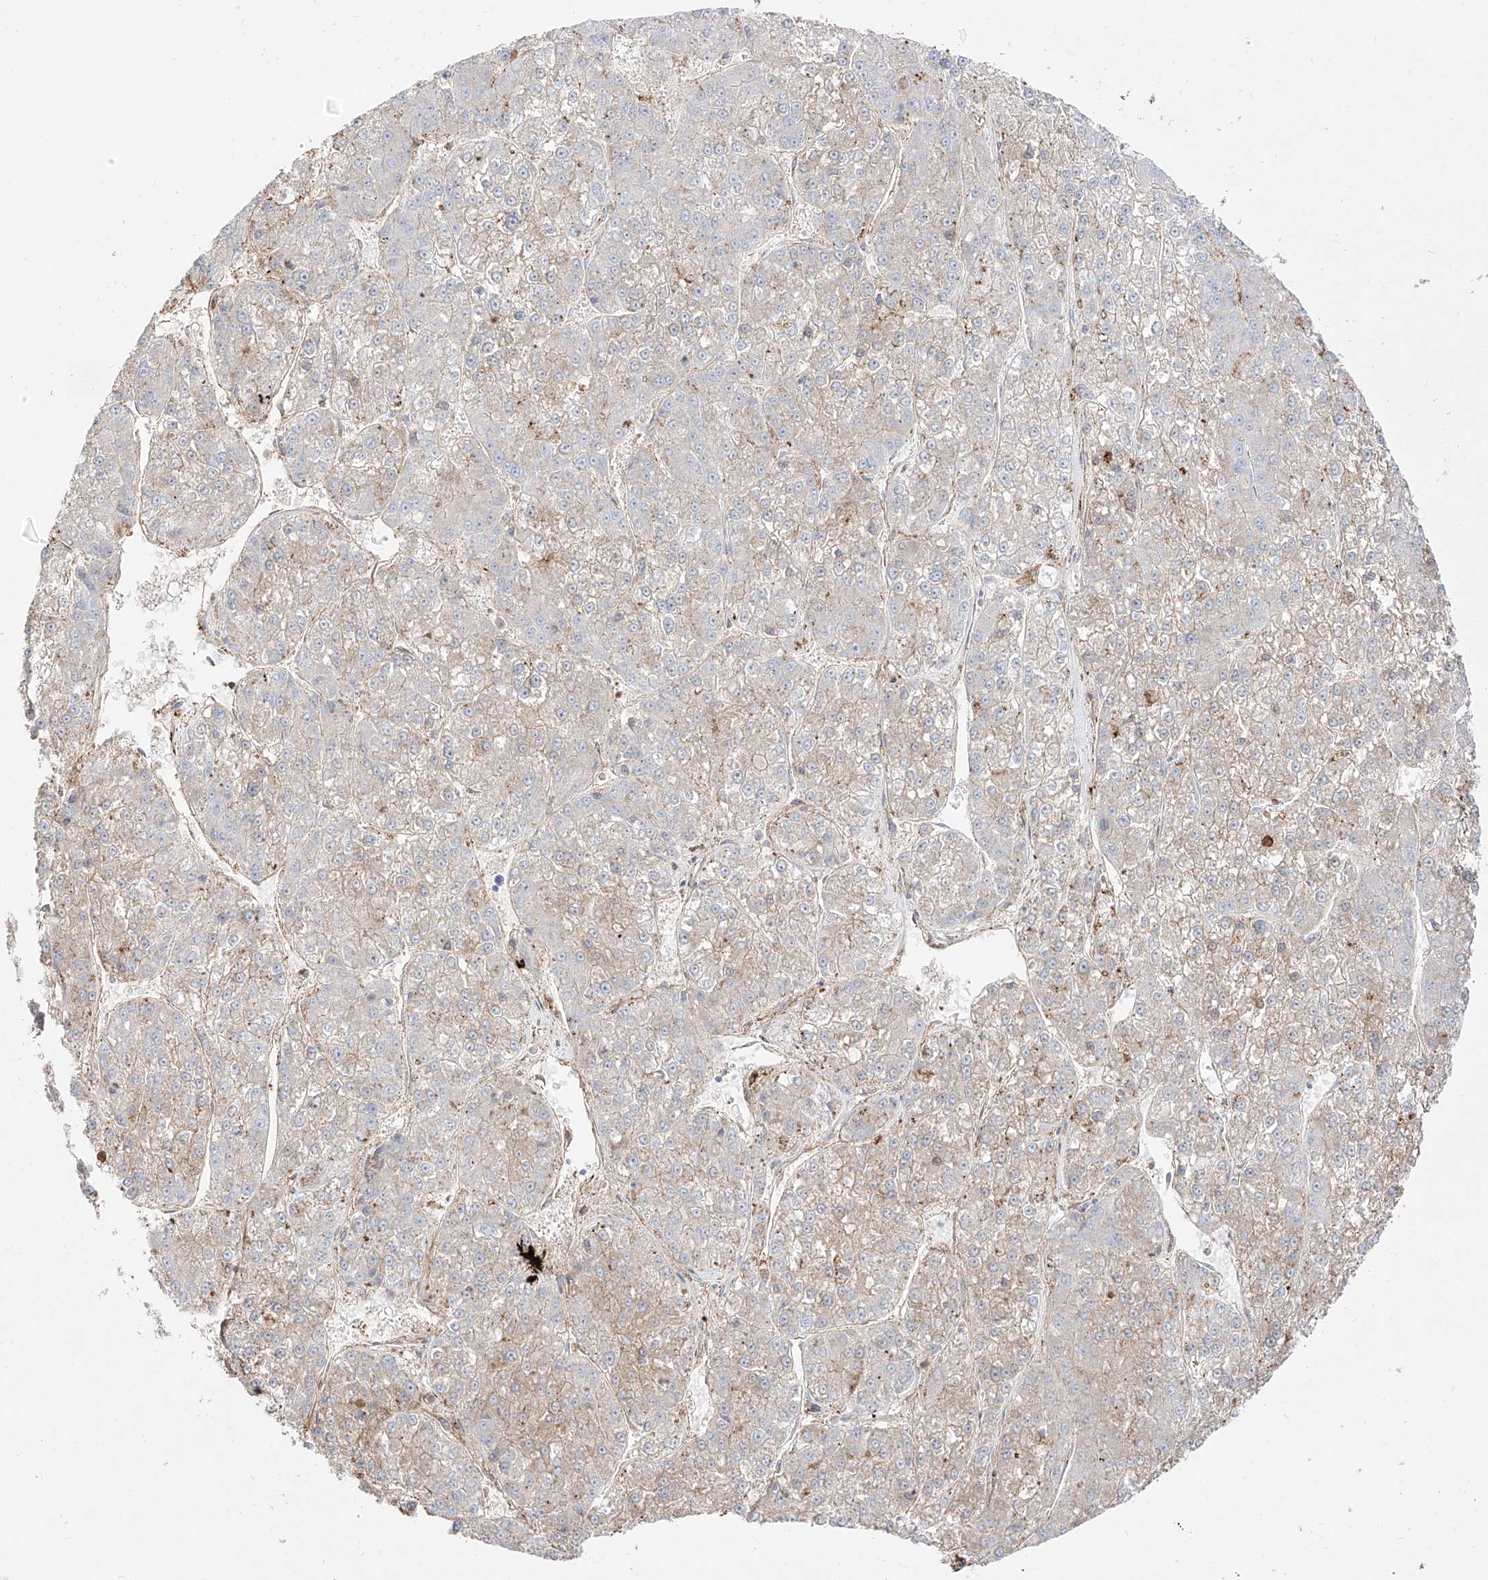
{"staining": {"intensity": "negative", "quantity": "none", "location": "none"}, "tissue": "liver cancer", "cell_type": "Tumor cells", "image_type": "cancer", "snomed": [{"axis": "morphology", "description": "Carcinoma, Hepatocellular, NOS"}, {"axis": "topography", "description": "Liver"}], "caption": "IHC histopathology image of neoplastic tissue: human liver cancer stained with DAB demonstrates no significant protein staining in tumor cells. (DAB IHC visualized using brightfield microscopy, high magnification).", "gene": "ZGRF1", "patient": {"sex": "female", "age": 73}}